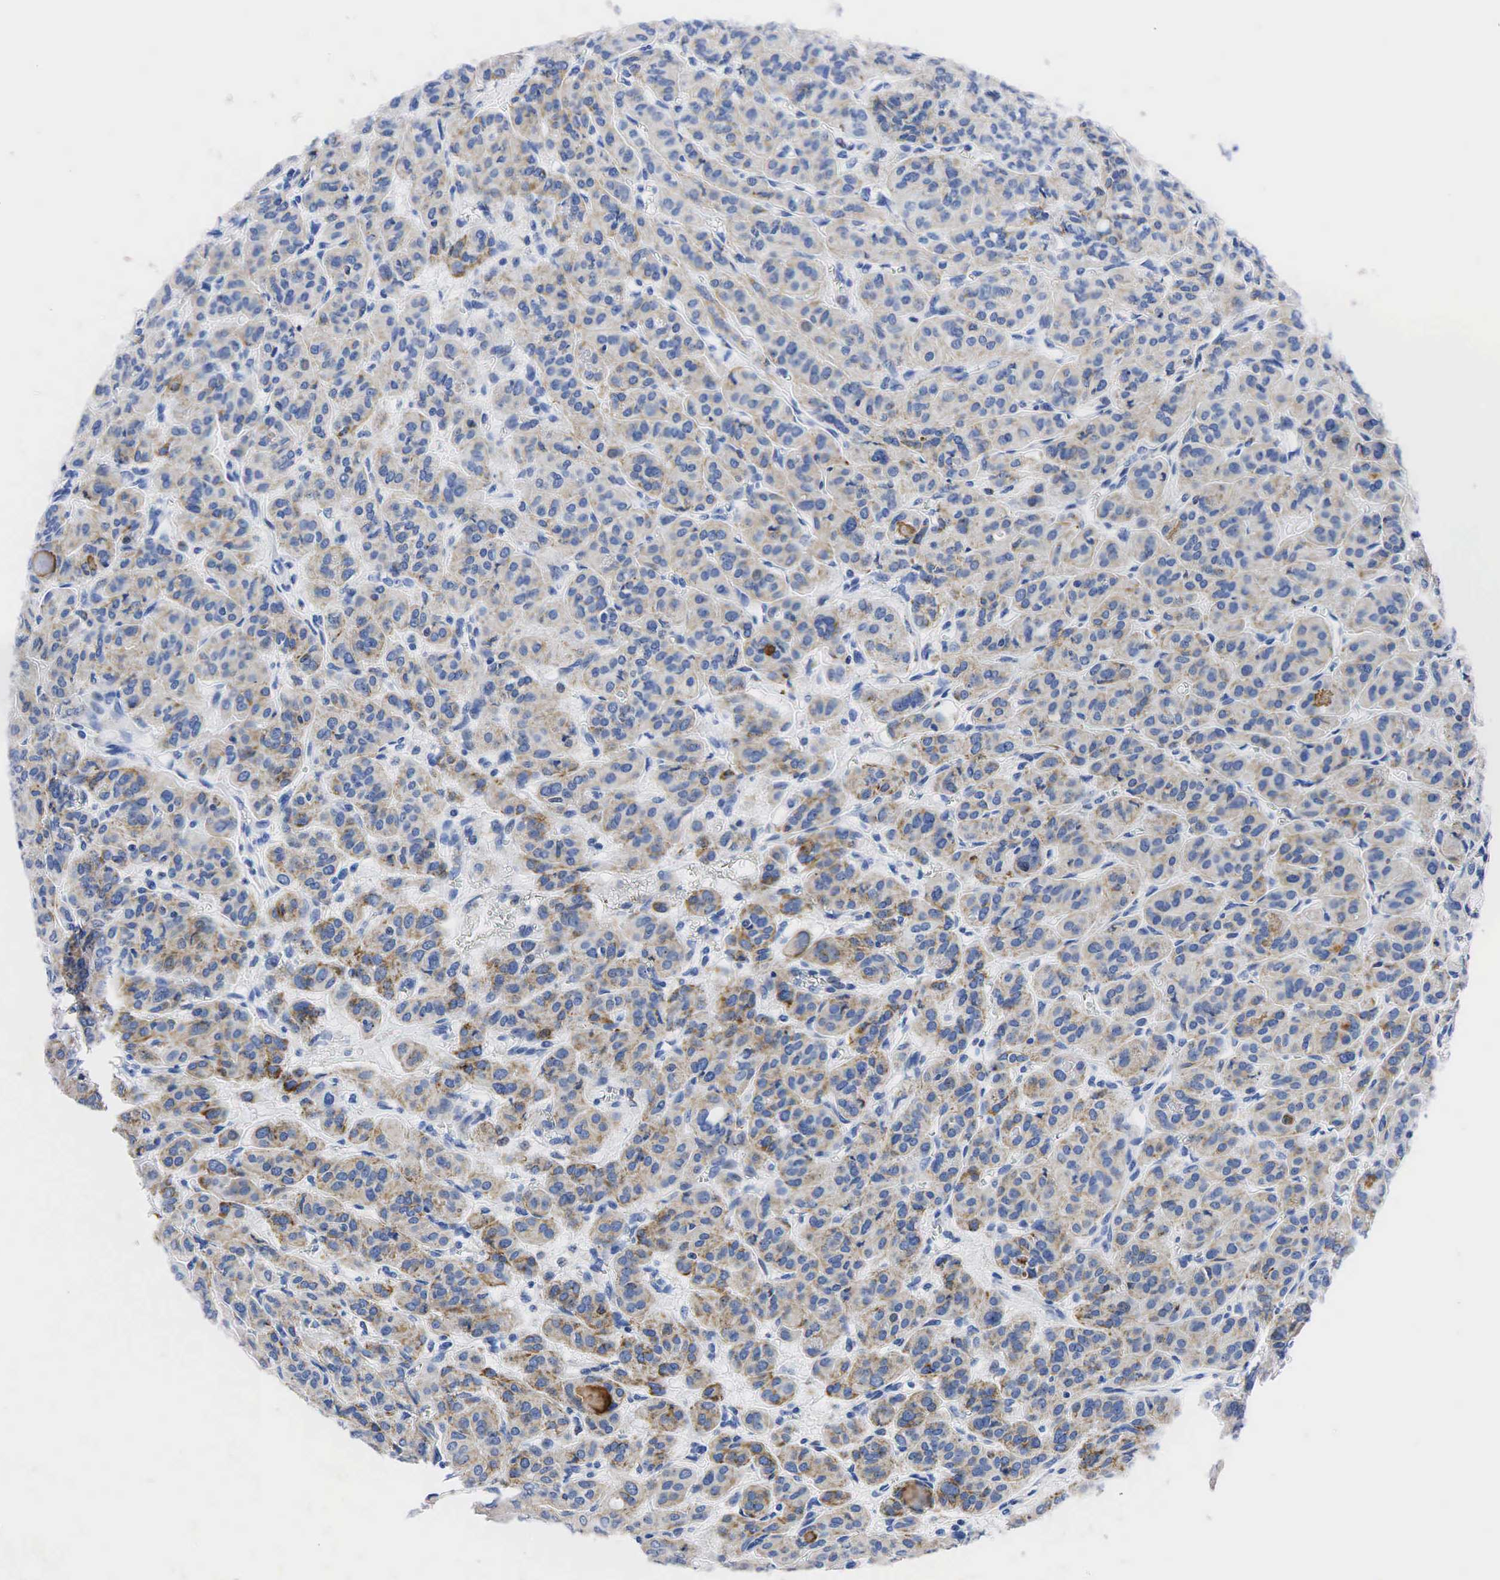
{"staining": {"intensity": "weak", "quantity": "25%-75%", "location": "cytoplasmic/membranous"}, "tissue": "thyroid cancer", "cell_type": "Tumor cells", "image_type": "cancer", "snomed": [{"axis": "morphology", "description": "Follicular adenoma carcinoma, NOS"}, {"axis": "topography", "description": "Thyroid gland"}], "caption": "Immunohistochemical staining of thyroid cancer demonstrates low levels of weak cytoplasmic/membranous positivity in about 25%-75% of tumor cells.", "gene": "SYP", "patient": {"sex": "female", "age": 71}}